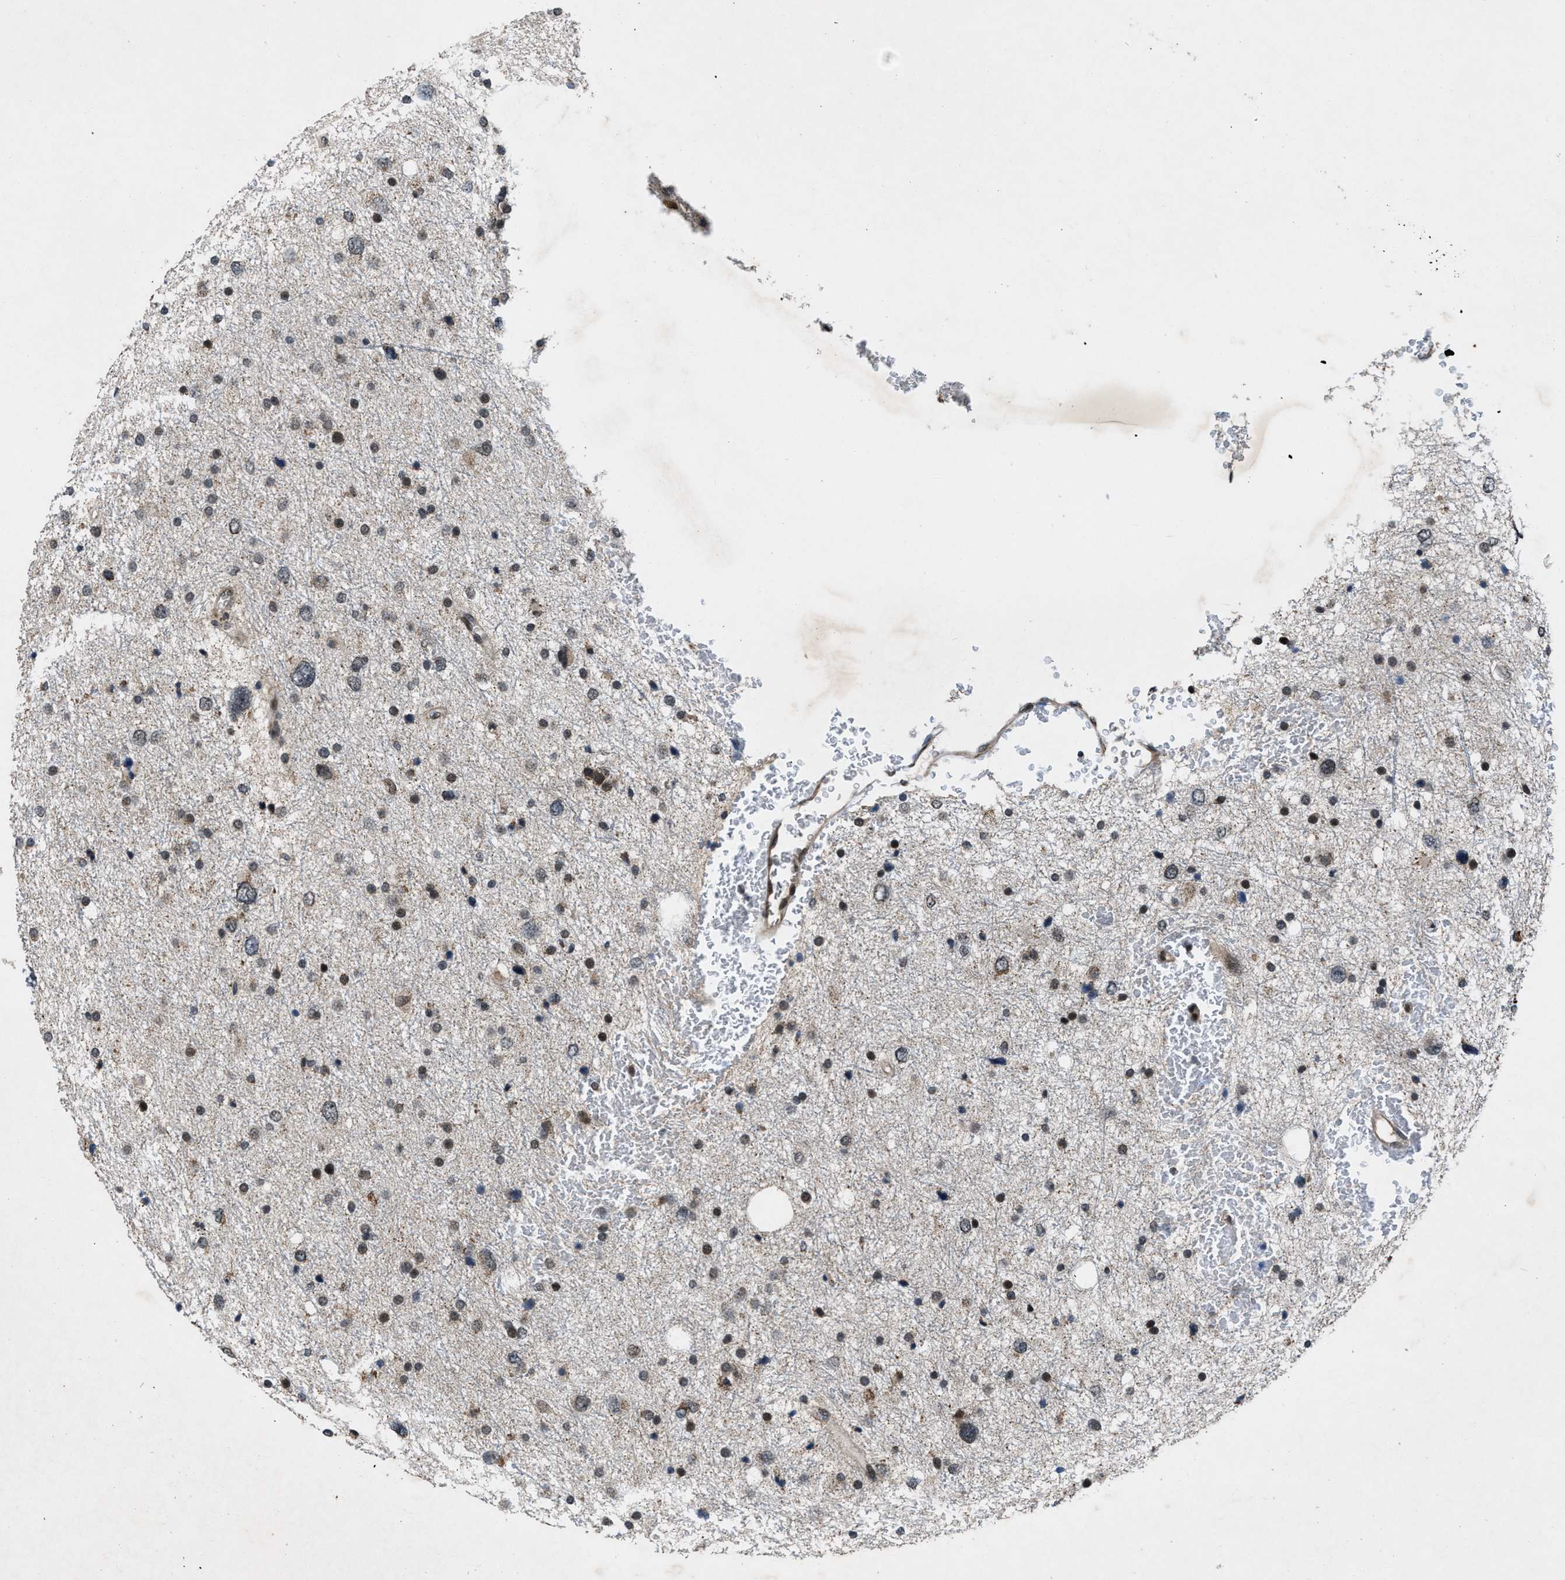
{"staining": {"intensity": "weak", "quantity": "25%-75%", "location": "nuclear"}, "tissue": "glioma", "cell_type": "Tumor cells", "image_type": "cancer", "snomed": [{"axis": "morphology", "description": "Glioma, malignant, Low grade"}, {"axis": "topography", "description": "Brain"}], "caption": "Weak nuclear staining is identified in approximately 25%-75% of tumor cells in malignant low-grade glioma.", "gene": "ZNHIT1", "patient": {"sex": "female", "age": 37}}